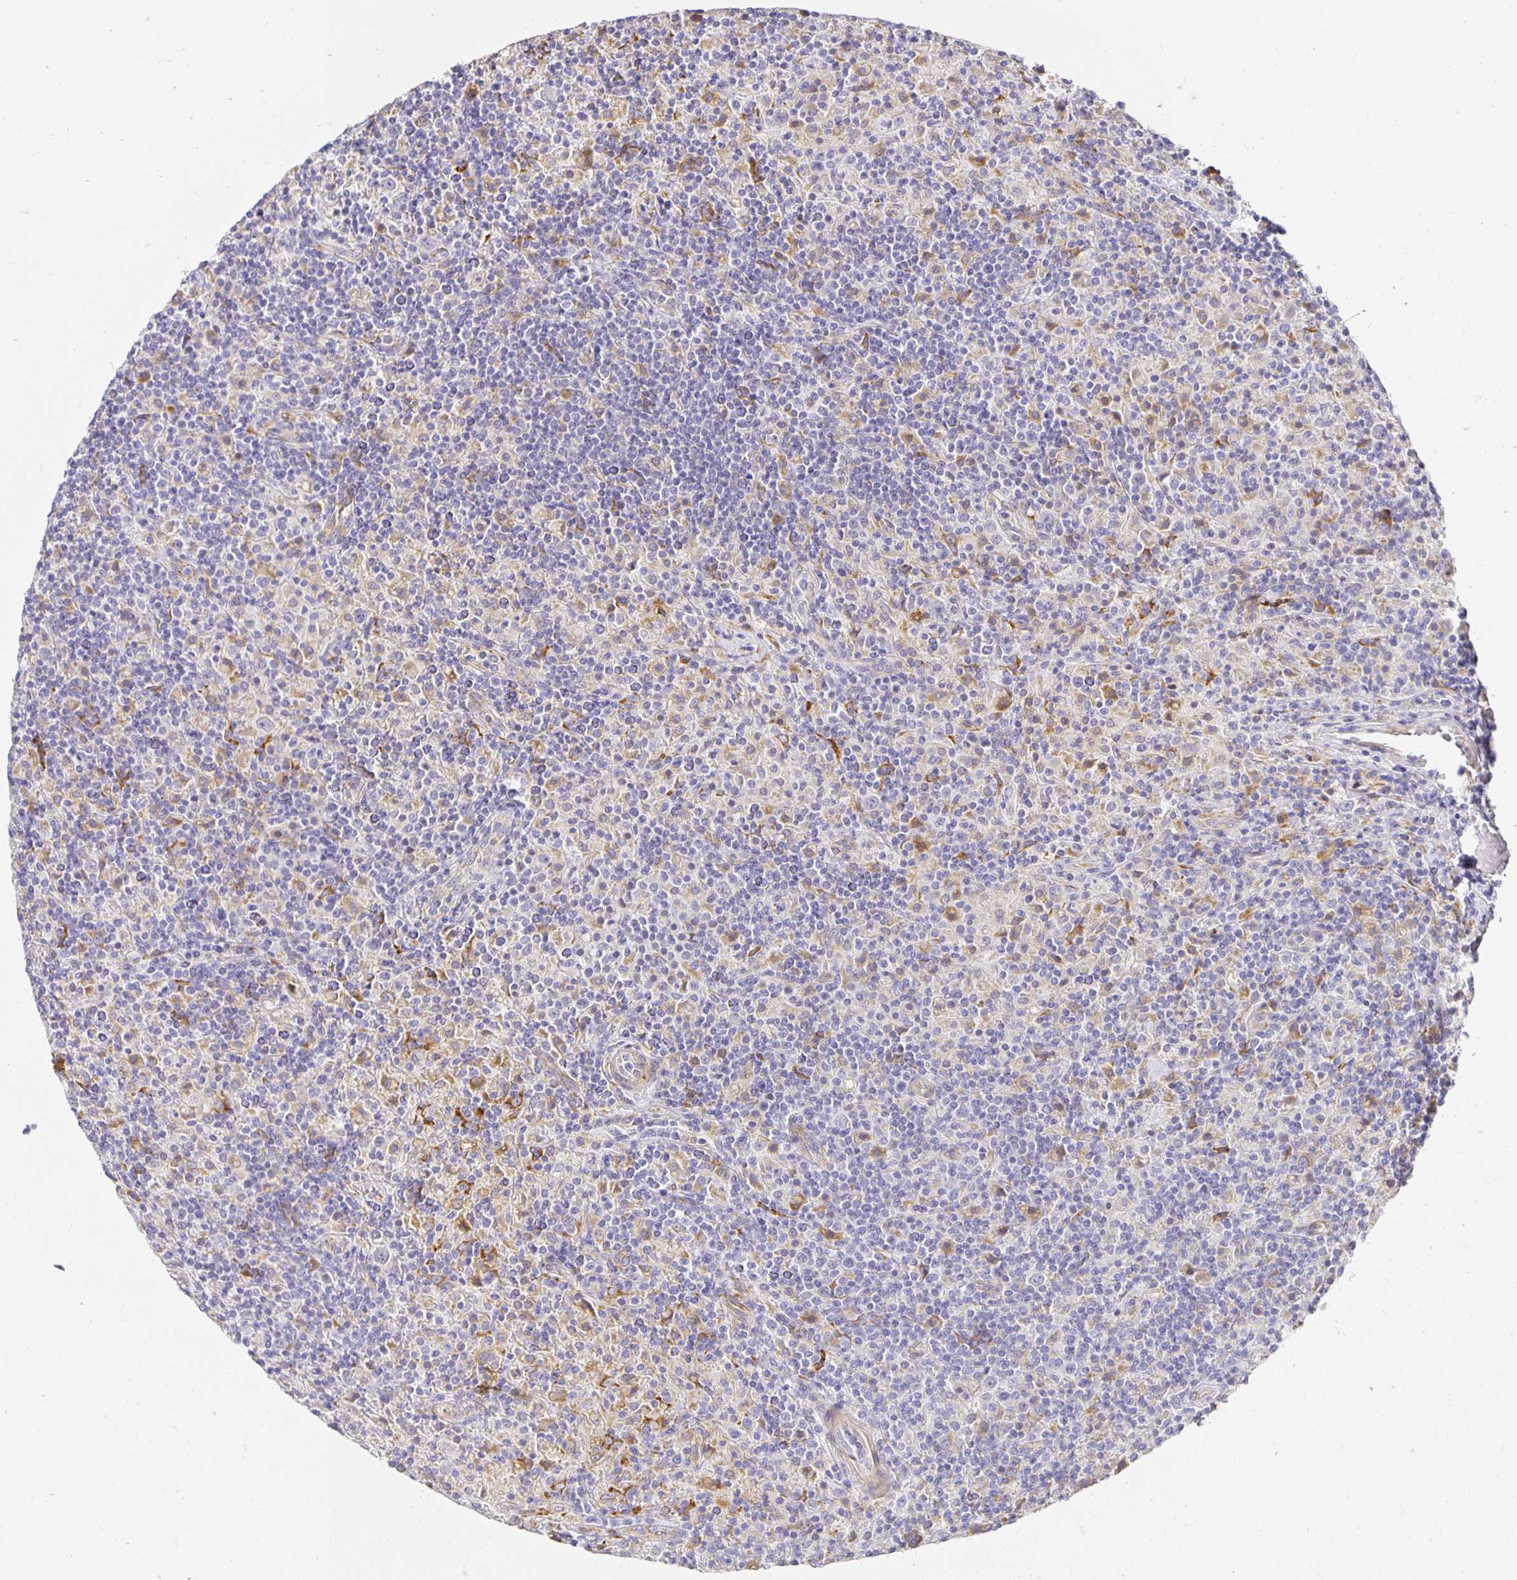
{"staining": {"intensity": "negative", "quantity": "none", "location": "none"}, "tissue": "lymphoma", "cell_type": "Tumor cells", "image_type": "cancer", "snomed": [{"axis": "morphology", "description": "Hodgkin's disease, NOS"}, {"axis": "topography", "description": "Lymph node"}], "caption": "Protein analysis of lymphoma reveals no significant expression in tumor cells.", "gene": "PLOD1", "patient": {"sex": "male", "age": 70}}